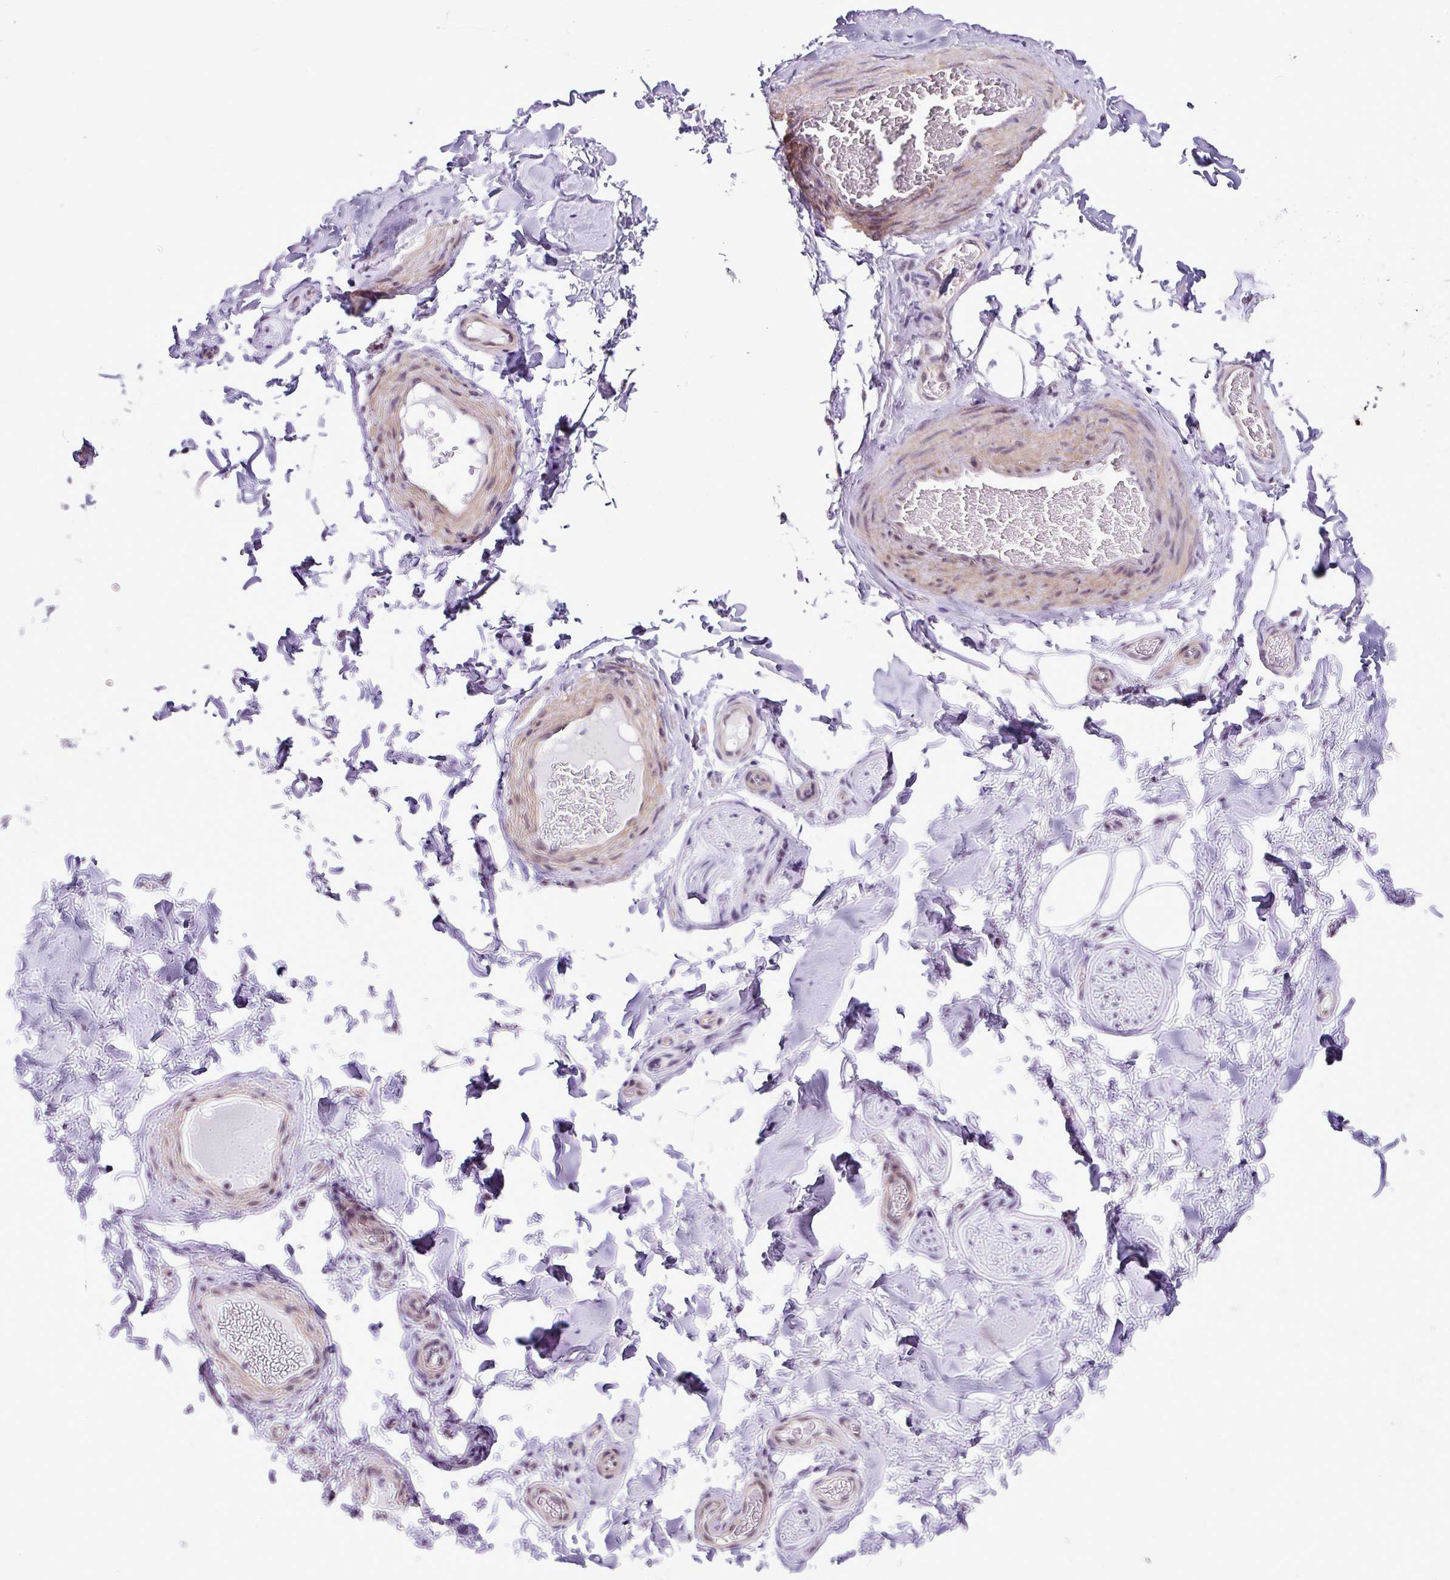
{"staining": {"intensity": "negative", "quantity": "none", "location": "none"}, "tissue": "adipose tissue", "cell_type": "Adipocytes", "image_type": "normal", "snomed": [{"axis": "morphology", "description": "Normal tissue, NOS"}, {"axis": "topography", "description": "Soft tissue"}, {"axis": "topography", "description": "Adipose tissue"}, {"axis": "topography", "description": "Vascular tissue"}, {"axis": "topography", "description": "Peripheral nerve tissue"}], "caption": "This is an immunohistochemistry micrograph of normal adipose tissue. There is no staining in adipocytes.", "gene": "UTP18", "patient": {"sex": "male", "age": 46}}